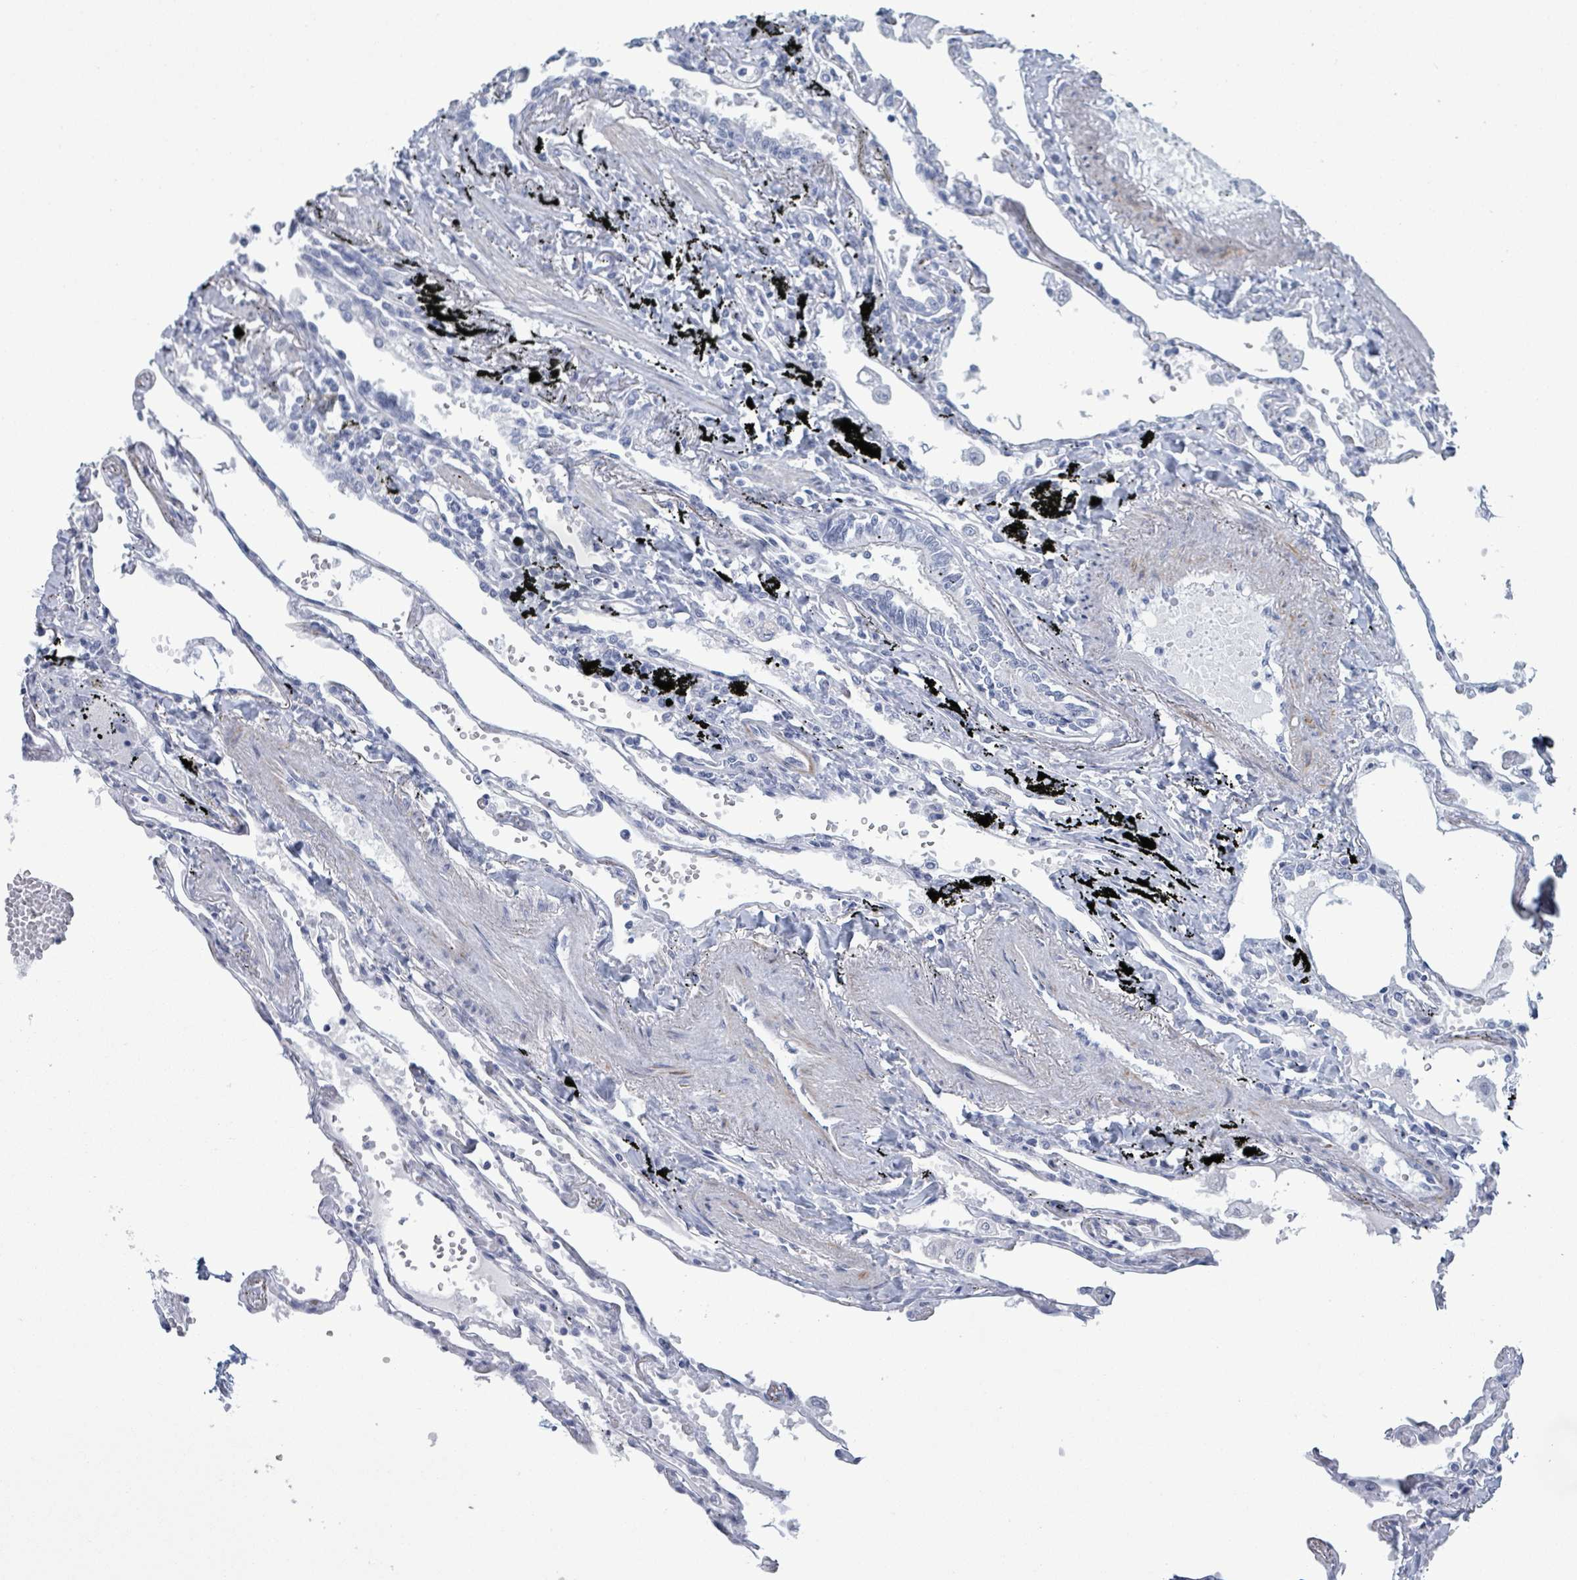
{"staining": {"intensity": "negative", "quantity": "none", "location": "none"}, "tissue": "lung", "cell_type": "Alveolar cells", "image_type": "normal", "snomed": [{"axis": "morphology", "description": "Normal tissue, NOS"}, {"axis": "topography", "description": "Lung"}], "caption": "High magnification brightfield microscopy of unremarkable lung stained with DAB (brown) and counterstained with hematoxylin (blue): alveolar cells show no significant expression.", "gene": "ZNF771", "patient": {"sex": "female", "age": 67}}